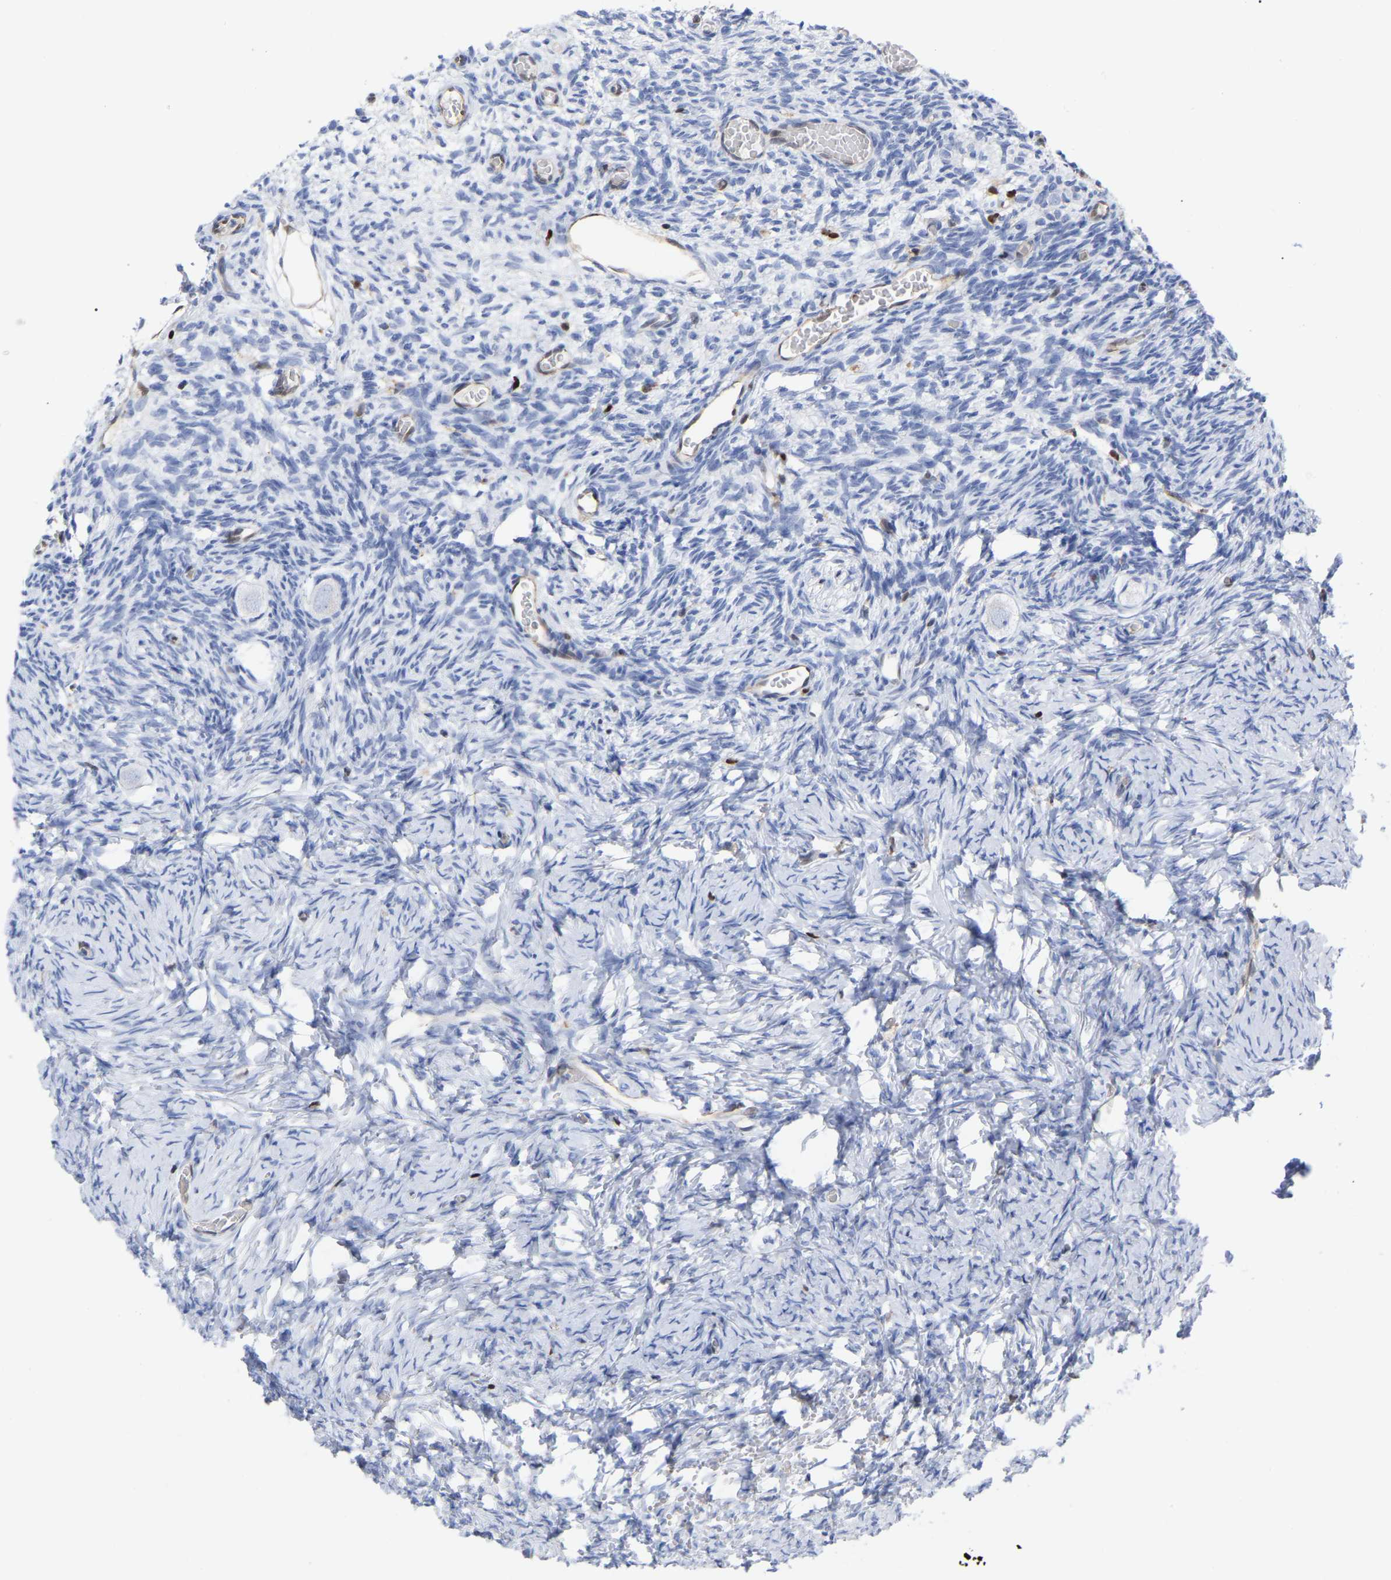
{"staining": {"intensity": "negative", "quantity": "none", "location": "none"}, "tissue": "ovary", "cell_type": "Follicle cells", "image_type": "normal", "snomed": [{"axis": "morphology", "description": "Normal tissue, NOS"}, {"axis": "topography", "description": "Ovary"}], "caption": "Protein analysis of unremarkable ovary demonstrates no significant positivity in follicle cells.", "gene": "GIMAP4", "patient": {"sex": "female", "age": 27}}